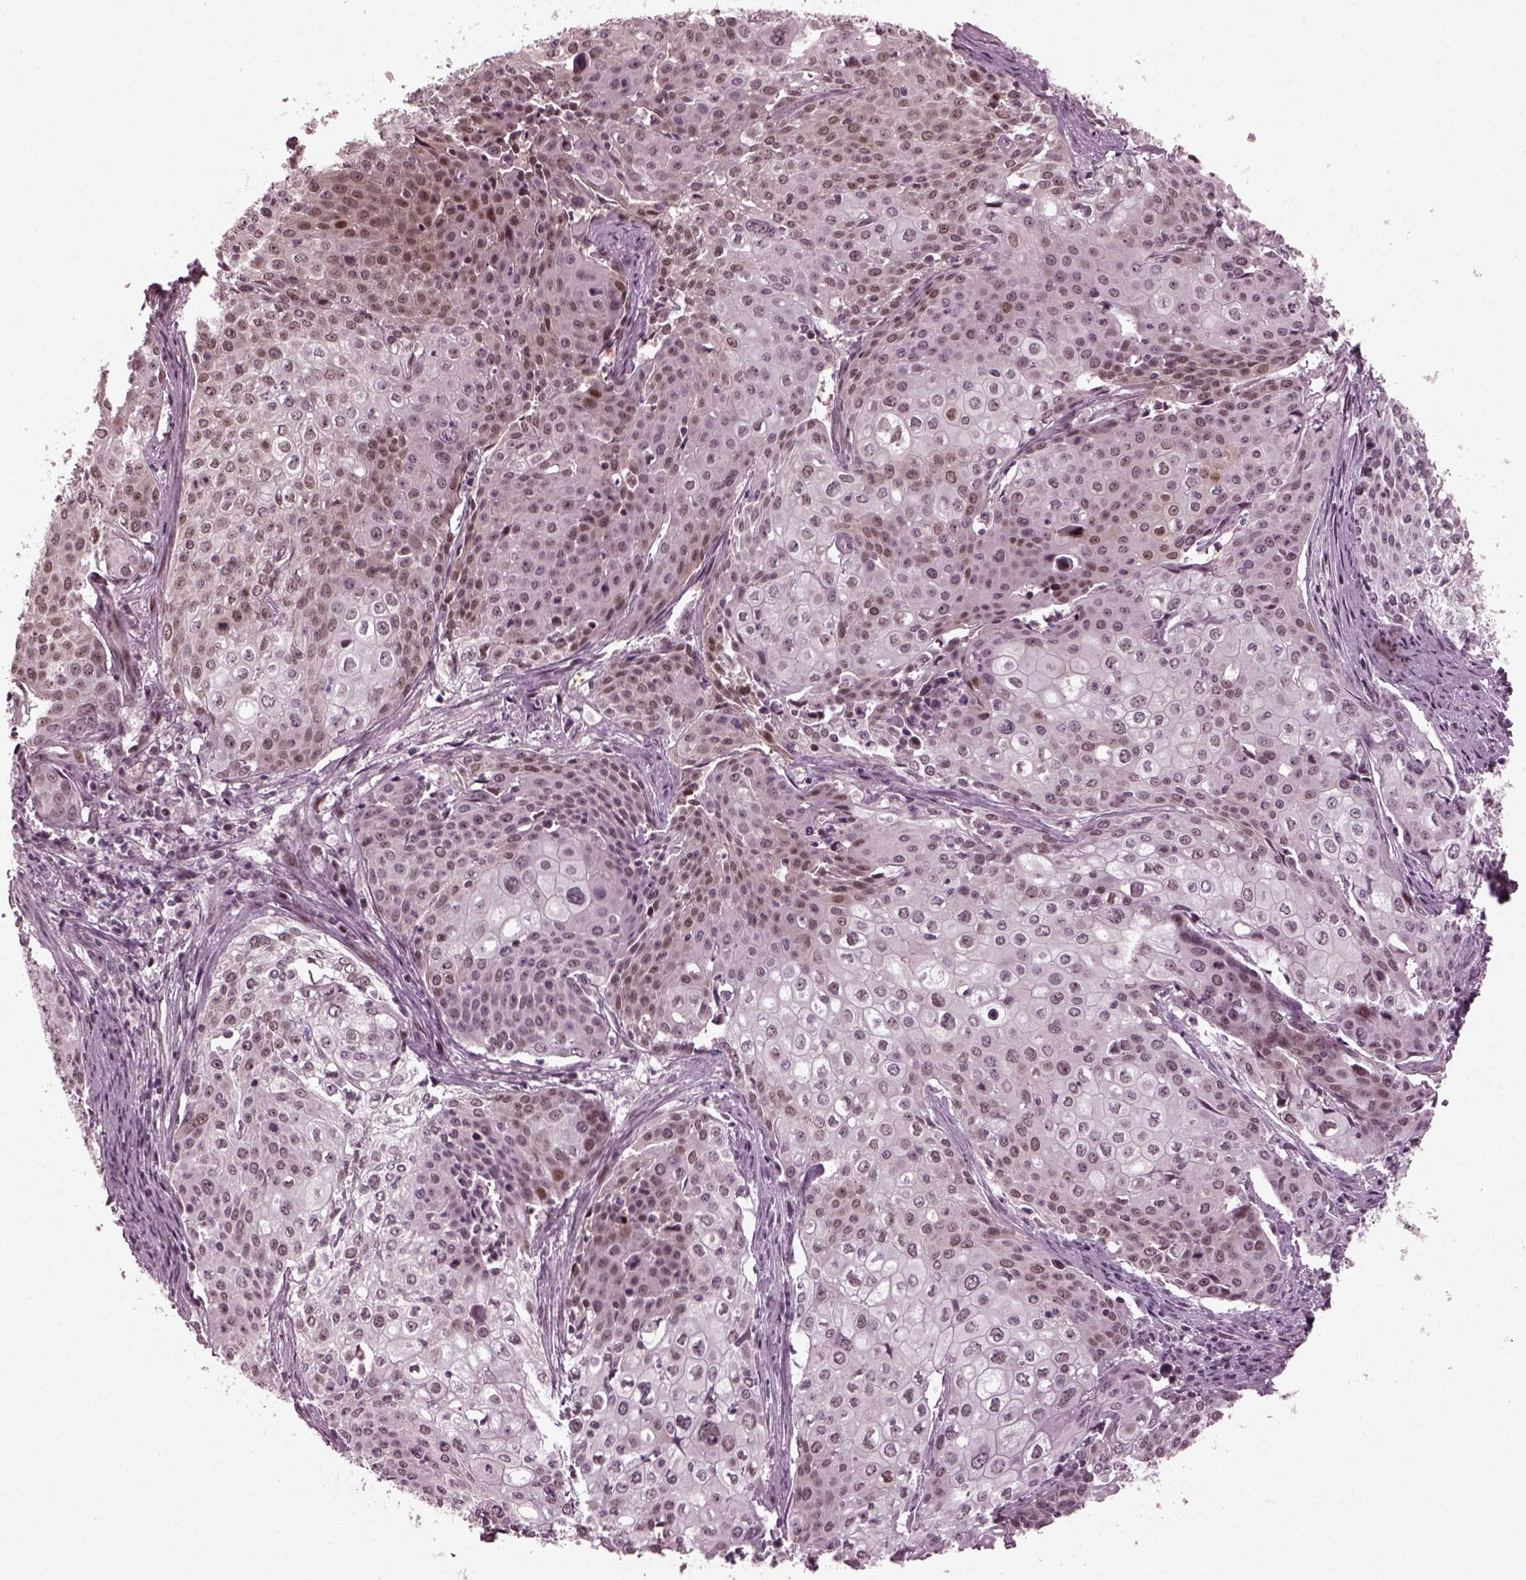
{"staining": {"intensity": "moderate", "quantity": "<25%", "location": "nuclear"}, "tissue": "cervical cancer", "cell_type": "Tumor cells", "image_type": "cancer", "snomed": [{"axis": "morphology", "description": "Squamous cell carcinoma, NOS"}, {"axis": "topography", "description": "Cervix"}], "caption": "High-magnification brightfield microscopy of squamous cell carcinoma (cervical) stained with DAB (brown) and counterstained with hematoxylin (blue). tumor cells exhibit moderate nuclear expression is identified in about<25% of cells. (IHC, brightfield microscopy, high magnification).", "gene": "TRIB3", "patient": {"sex": "female", "age": 39}}